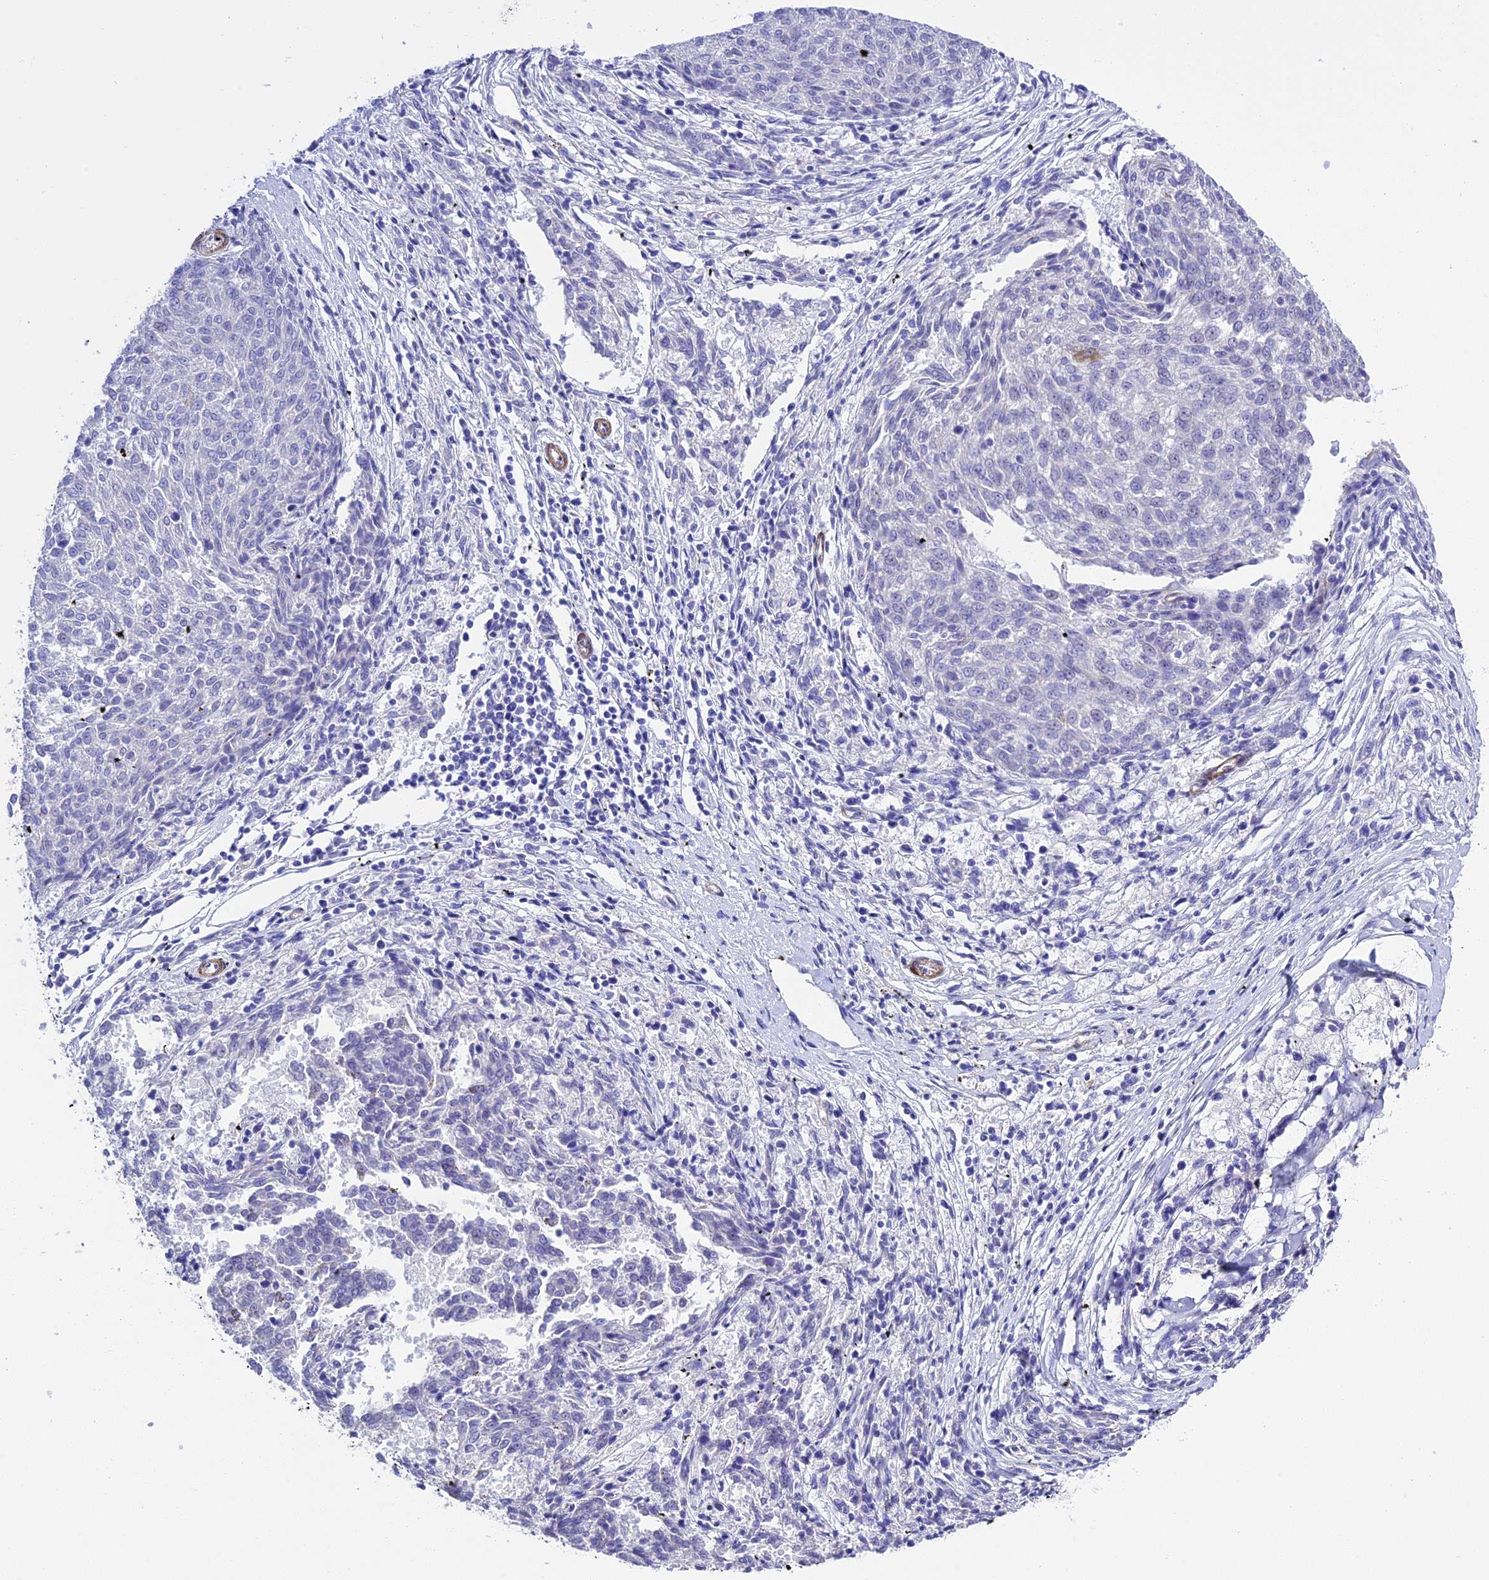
{"staining": {"intensity": "negative", "quantity": "none", "location": "none"}, "tissue": "melanoma", "cell_type": "Tumor cells", "image_type": "cancer", "snomed": [{"axis": "morphology", "description": "Malignant melanoma, NOS"}, {"axis": "topography", "description": "Skin"}], "caption": "Human malignant melanoma stained for a protein using IHC exhibits no positivity in tumor cells.", "gene": "FRA10AC1", "patient": {"sex": "female", "age": 72}}